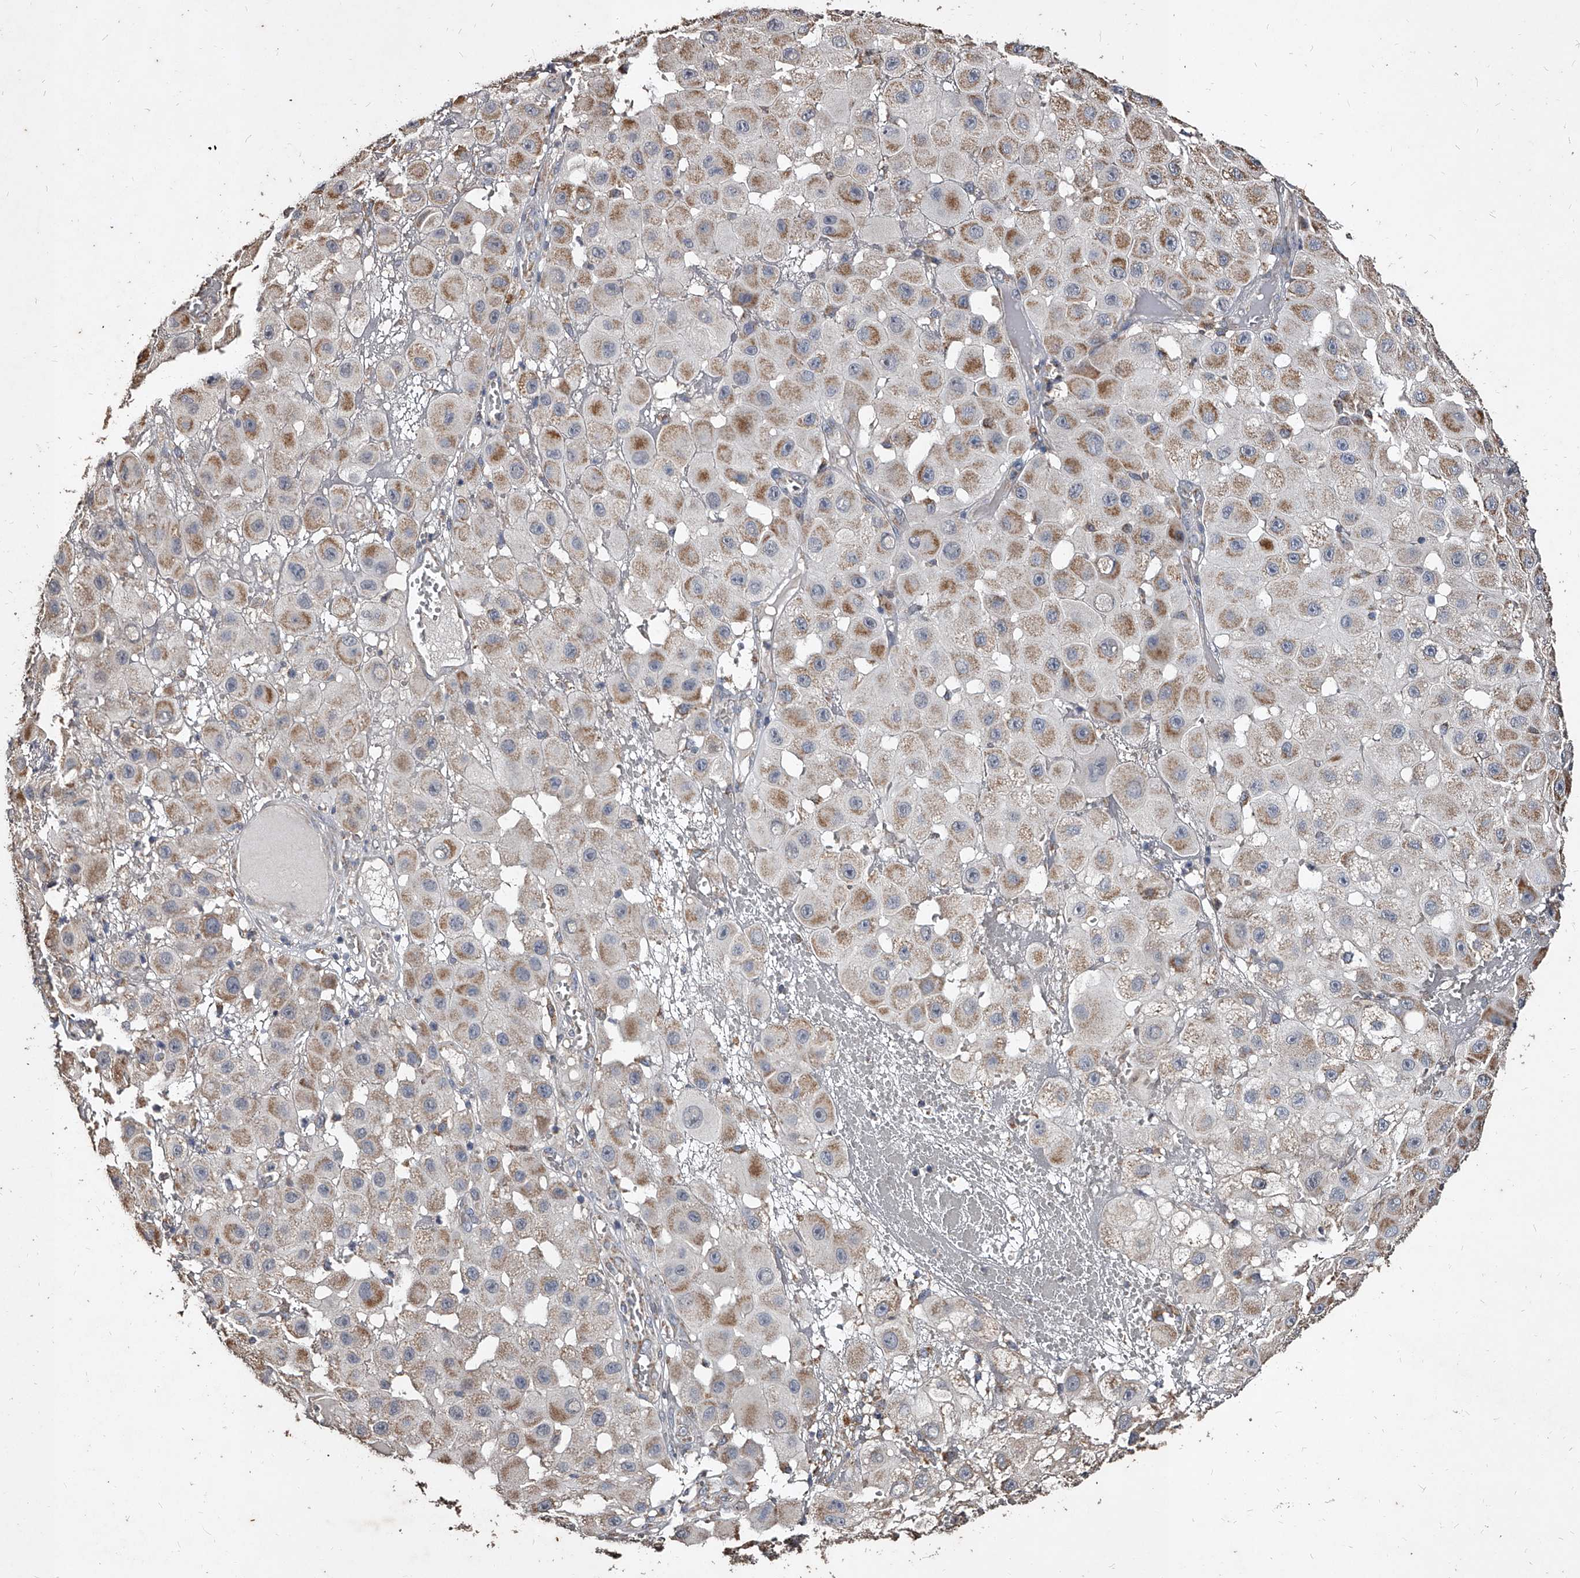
{"staining": {"intensity": "weak", "quantity": "25%-75%", "location": "cytoplasmic/membranous"}, "tissue": "melanoma", "cell_type": "Tumor cells", "image_type": "cancer", "snomed": [{"axis": "morphology", "description": "Malignant melanoma, NOS"}, {"axis": "topography", "description": "Skin"}], "caption": "DAB (3,3'-diaminobenzidine) immunohistochemical staining of human malignant melanoma reveals weak cytoplasmic/membranous protein staining in approximately 25%-75% of tumor cells. The protein is stained brown, and the nuclei are stained in blue (DAB IHC with brightfield microscopy, high magnification).", "gene": "GPR183", "patient": {"sex": "female", "age": 81}}